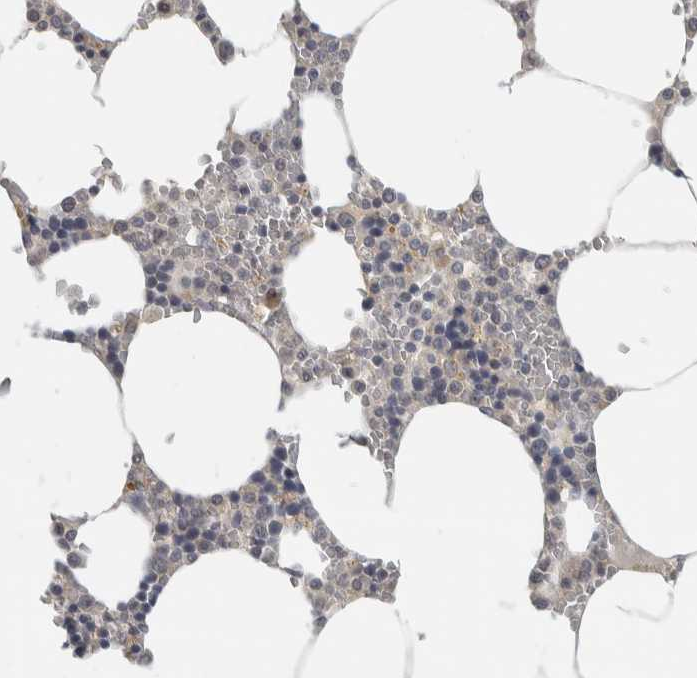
{"staining": {"intensity": "negative", "quantity": "none", "location": "none"}, "tissue": "bone marrow", "cell_type": "Hematopoietic cells", "image_type": "normal", "snomed": [{"axis": "morphology", "description": "Normal tissue, NOS"}, {"axis": "topography", "description": "Bone marrow"}], "caption": "Bone marrow was stained to show a protein in brown. There is no significant staining in hematopoietic cells.", "gene": "AFP", "patient": {"sex": "male", "age": 70}}